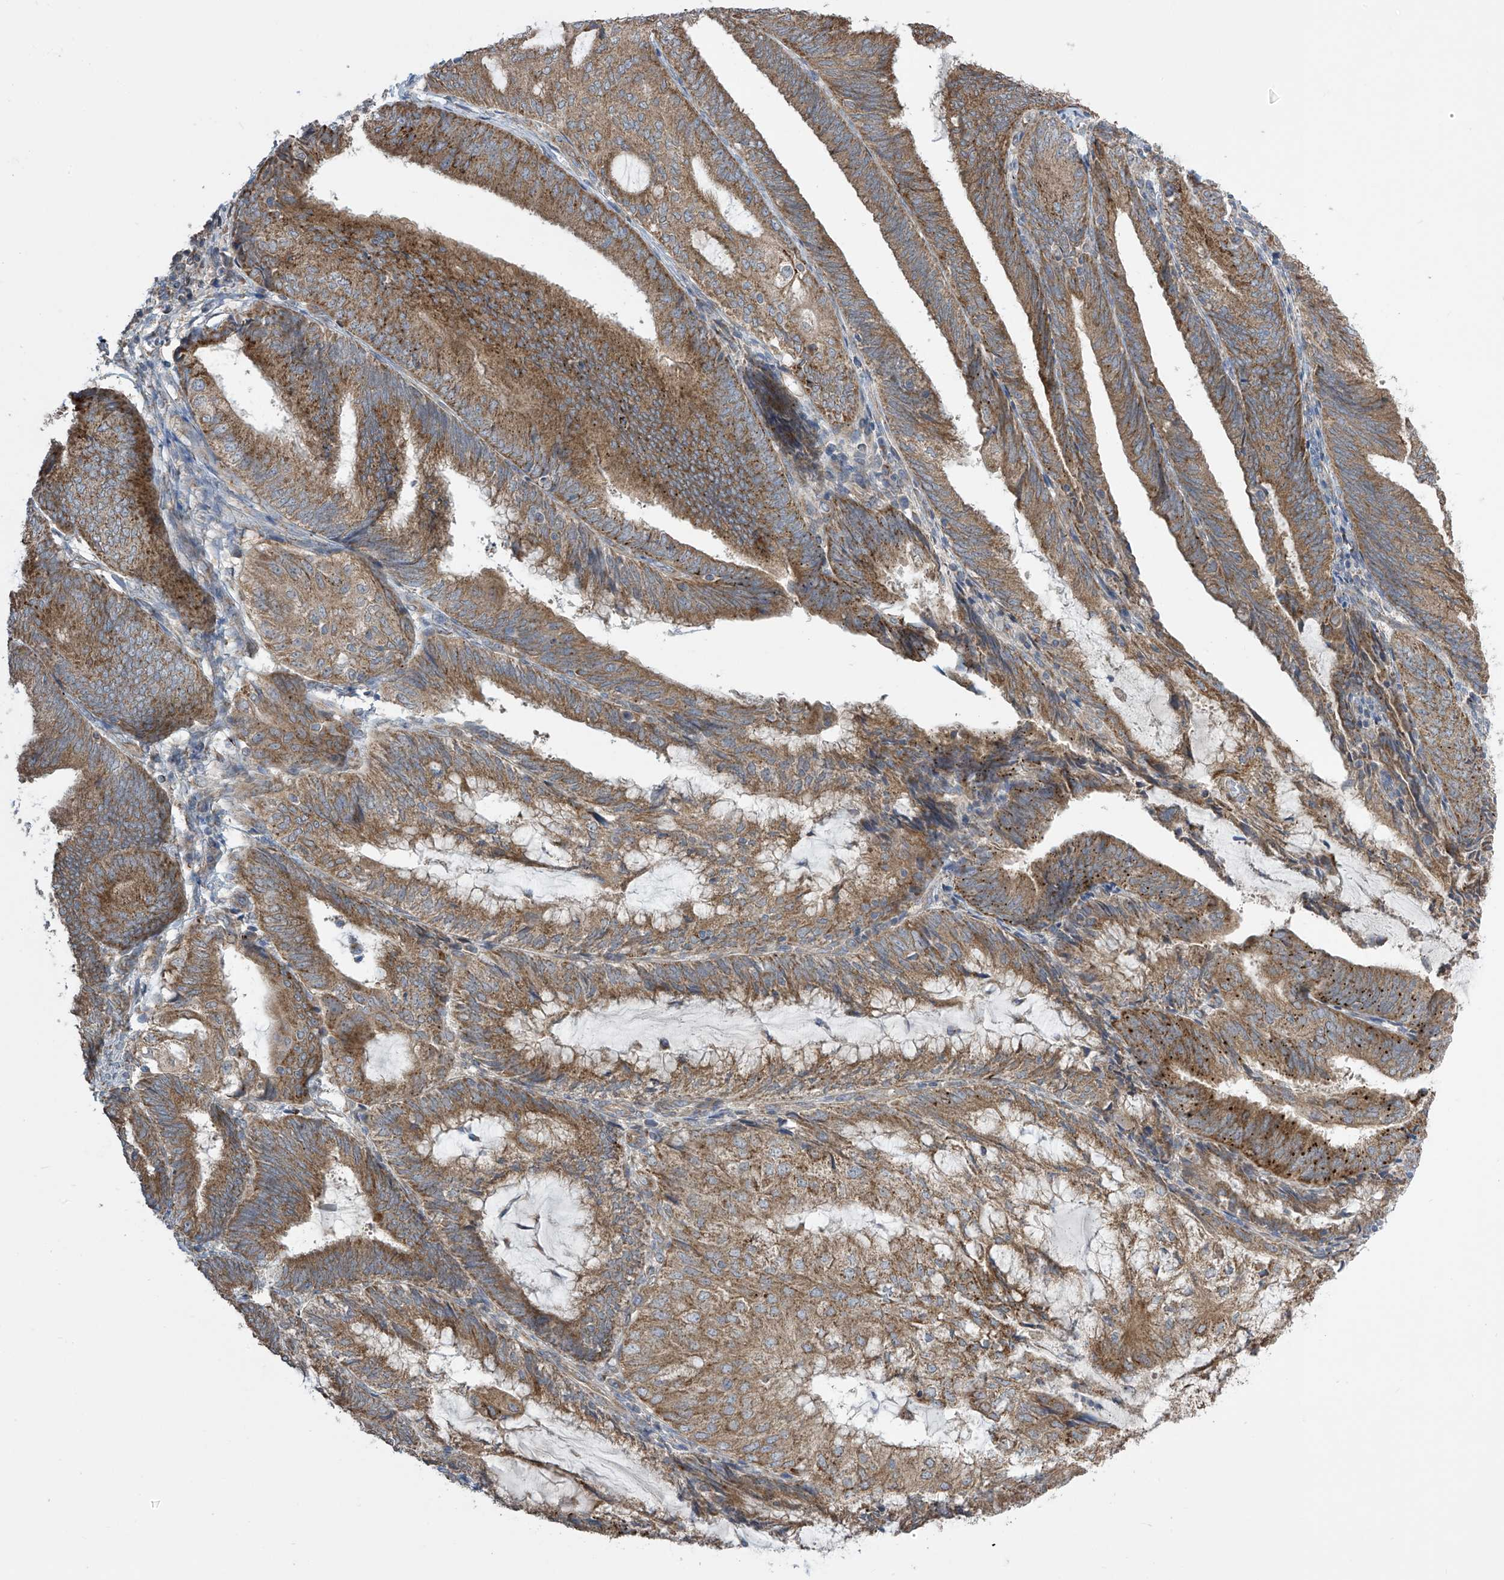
{"staining": {"intensity": "moderate", "quantity": ">75%", "location": "cytoplasmic/membranous"}, "tissue": "endometrial cancer", "cell_type": "Tumor cells", "image_type": "cancer", "snomed": [{"axis": "morphology", "description": "Adenocarcinoma, NOS"}, {"axis": "topography", "description": "Endometrium"}], "caption": "Endometrial cancer tissue demonstrates moderate cytoplasmic/membranous expression in approximately >75% of tumor cells, visualized by immunohistochemistry.", "gene": "PNPT1", "patient": {"sex": "female", "age": 81}}